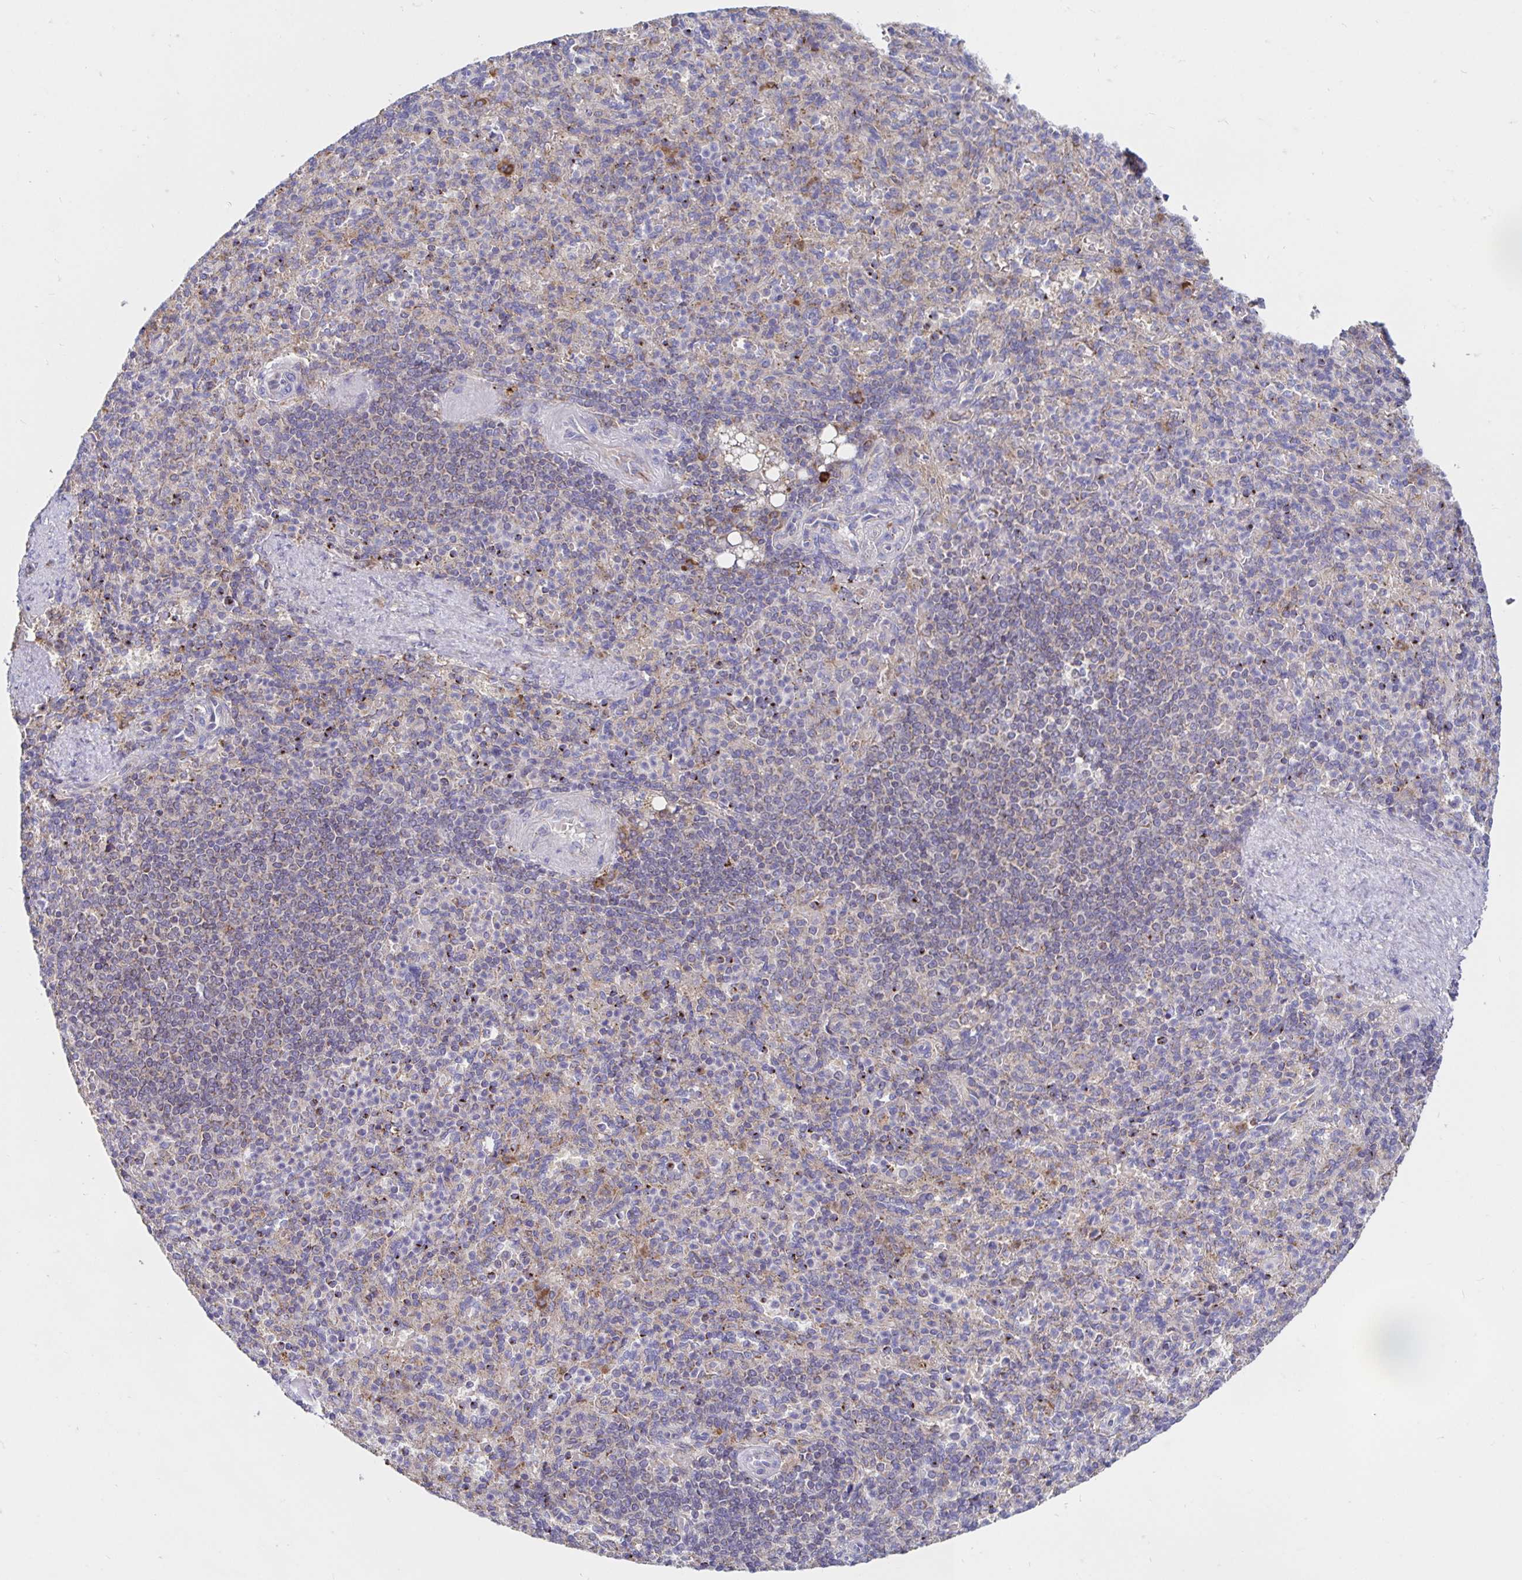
{"staining": {"intensity": "weak", "quantity": "<25%", "location": "cytoplasmic/membranous"}, "tissue": "spleen", "cell_type": "Cells in red pulp", "image_type": "normal", "snomed": [{"axis": "morphology", "description": "Normal tissue, NOS"}, {"axis": "topography", "description": "Spleen"}], "caption": "A high-resolution image shows immunohistochemistry staining of benign spleen, which reveals no significant expression in cells in red pulp.", "gene": "PRDX3", "patient": {"sex": "female", "age": 74}}